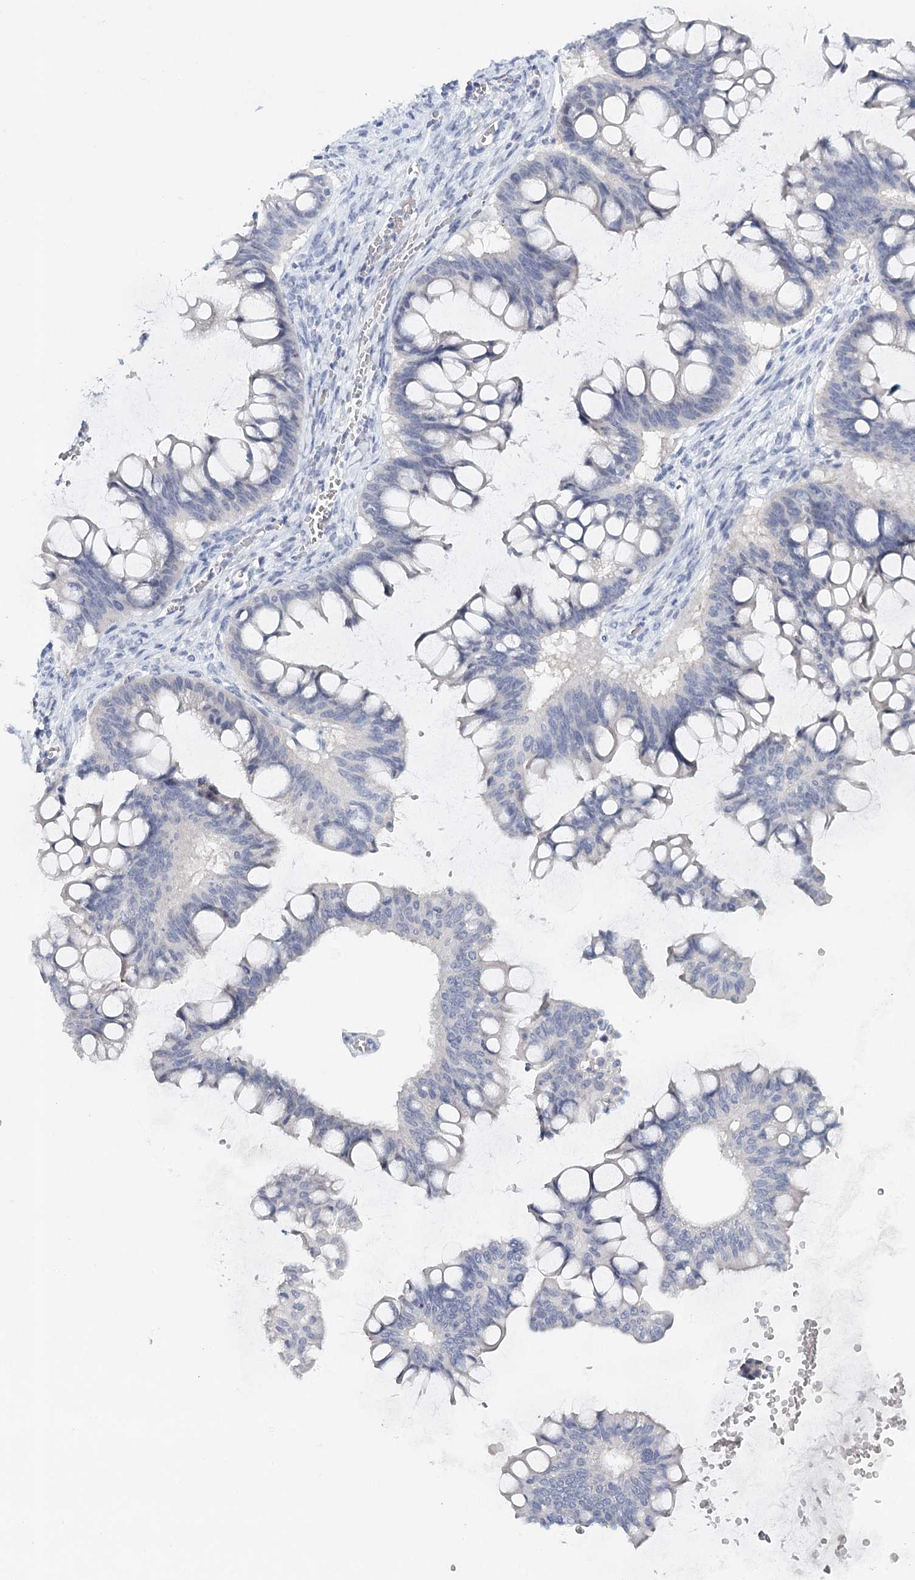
{"staining": {"intensity": "negative", "quantity": "none", "location": "none"}, "tissue": "ovarian cancer", "cell_type": "Tumor cells", "image_type": "cancer", "snomed": [{"axis": "morphology", "description": "Cystadenocarcinoma, mucinous, NOS"}, {"axis": "topography", "description": "Ovary"}], "caption": "DAB (3,3'-diaminobenzidine) immunohistochemical staining of mucinous cystadenocarcinoma (ovarian) demonstrates no significant staining in tumor cells.", "gene": "HSPA4L", "patient": {"sex": "female", "age": 73}}